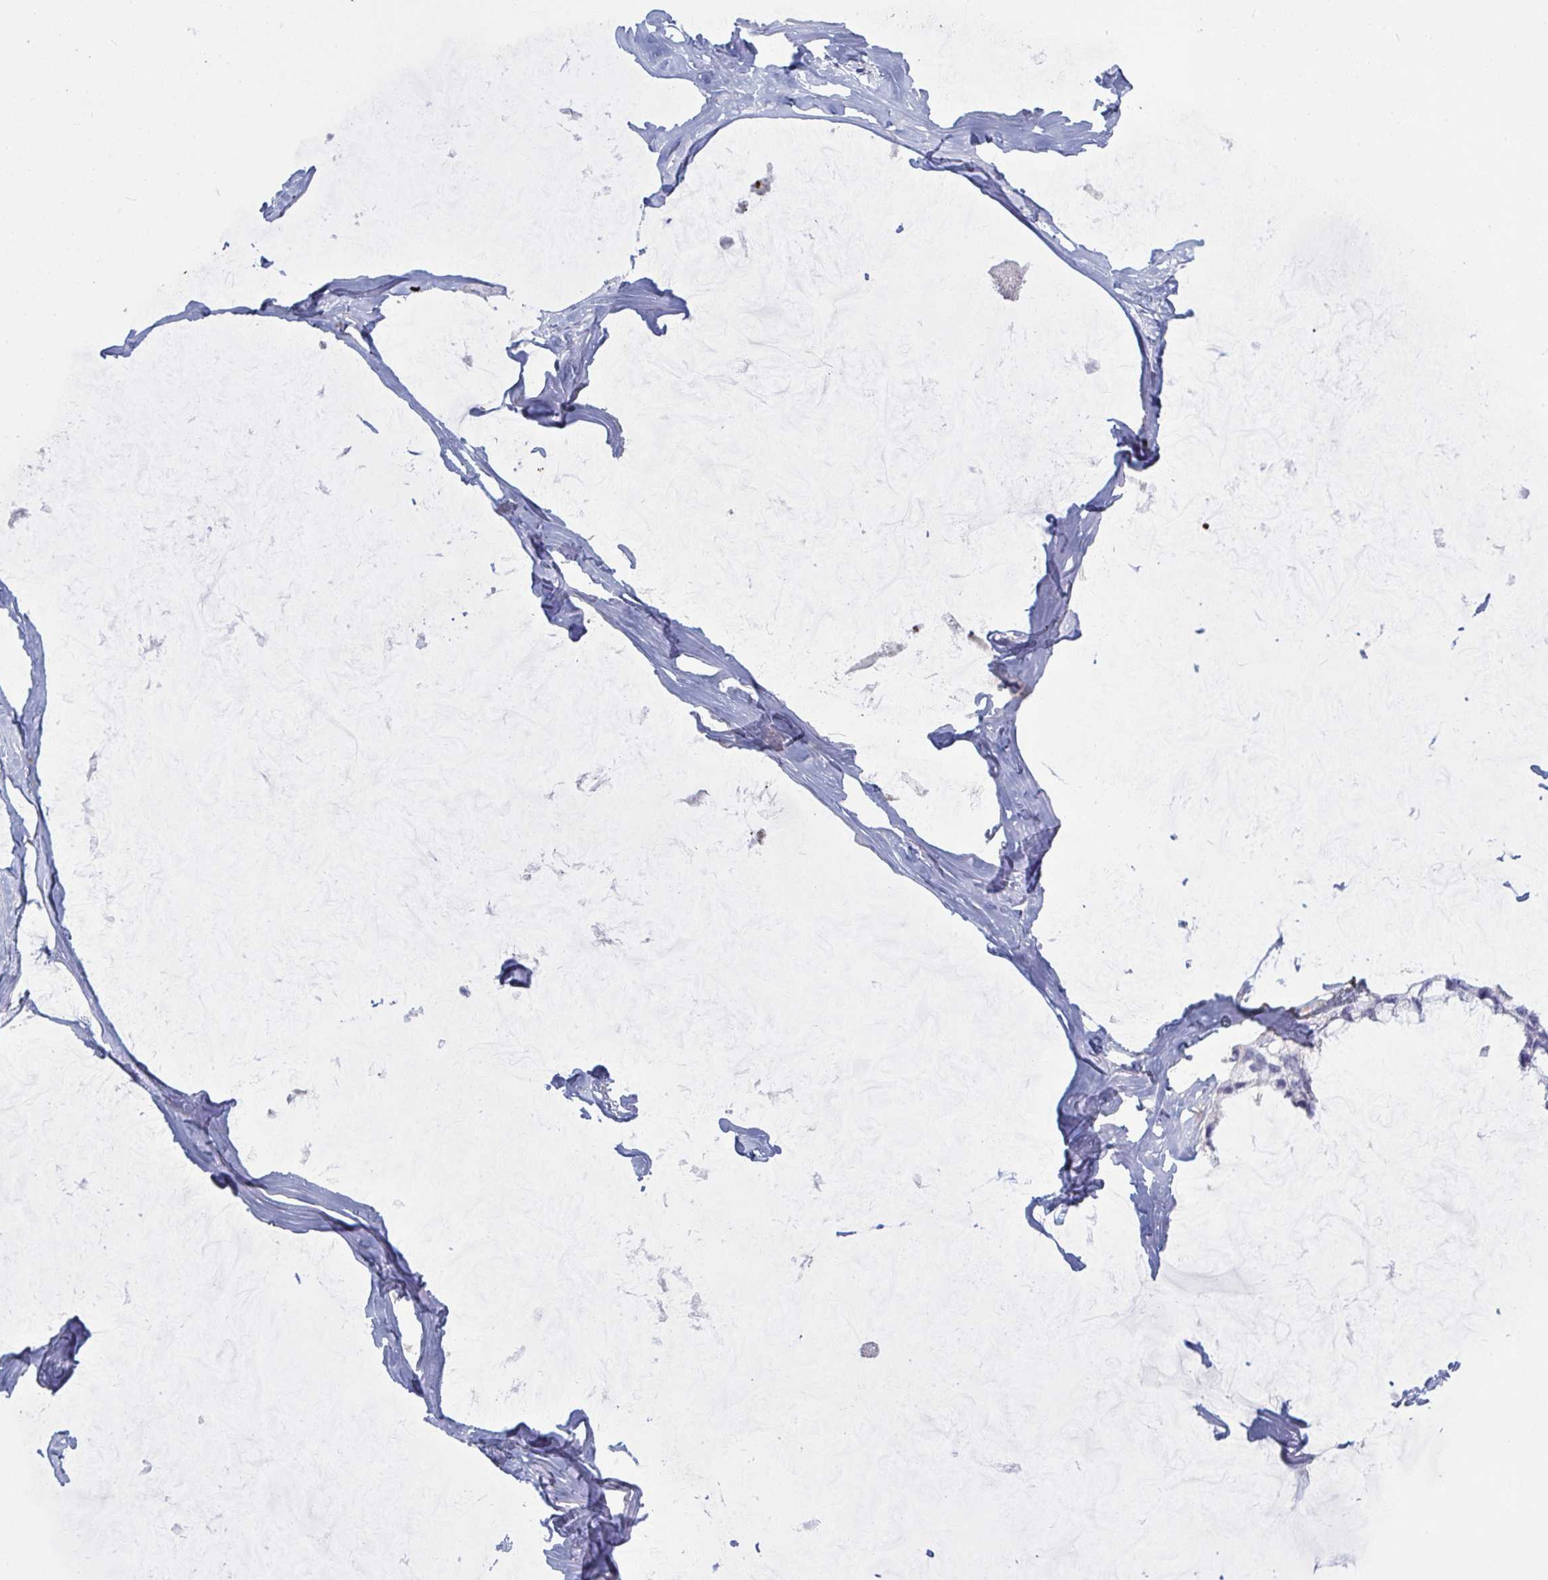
{"staining": {"intensity": "negative", "quantity": "none", "location": "none"}, "tissue": "ovarian cancer", "cell_type": "Tumor cells", "image_type": "cancer", "snomed": [{"axis": "morphology", "description": "Cystadenocarcinoma, mucinous, NOS"}, {"axis": "topography", "description": "Ovary"}], "caption": "The IHC photomicrograph has no significant expression in tumor cells of ovarian cancer tissue.", "gene": "ATG9A", "patient": {"sex": "female", "age": 39}}